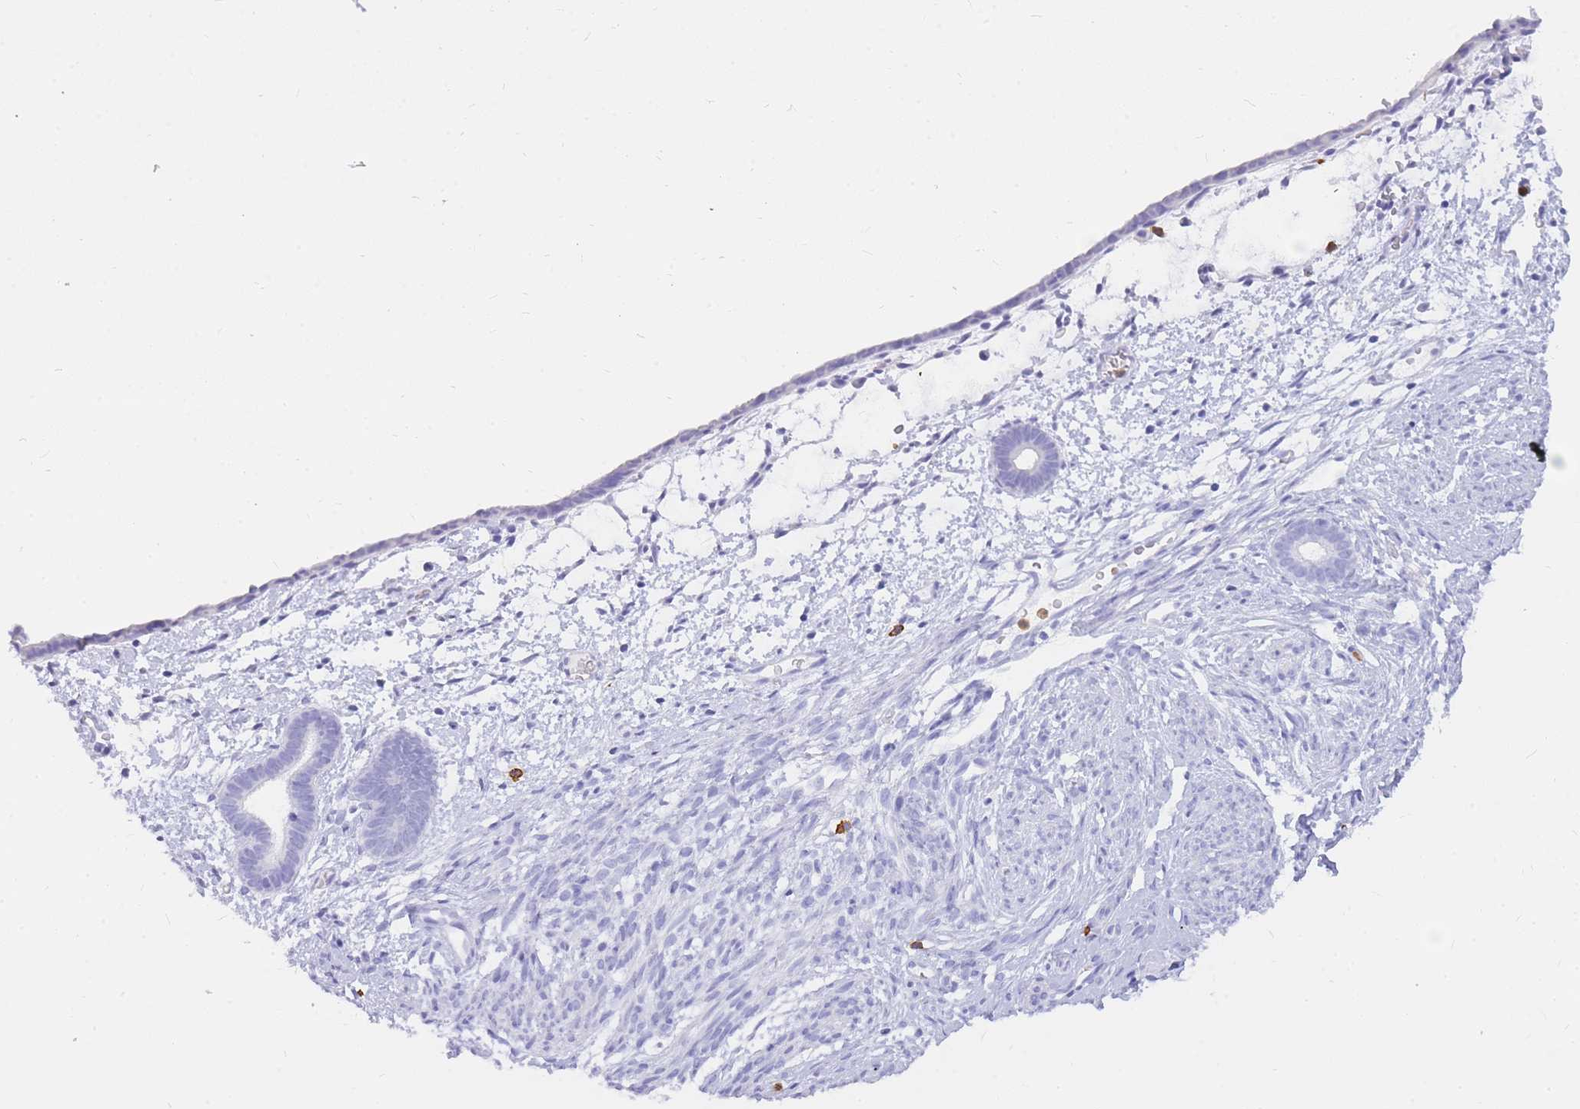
{"staining": {"intensity": "negative", "quantity": "none", "location": "none"}, "tissue": "endometrium", "cell_type": "Cells in endometrial stroma", "image_type": "normal", "snomed": [{"axis": "morphology", "description": "Normal tissue, NOS"}, {"axis": "morphology", "description": "Adenocarcinoma, NOS"}, {"axis": "topography", "description": "Endometrium"}], "caption": "An immunohistochemistry histopathology image of normal endometrium is shown. There is no staining in cells in endometrial stroma of endometrium.", "gene": "HERC1", "patient": {"sex": "female", "age": 57}}